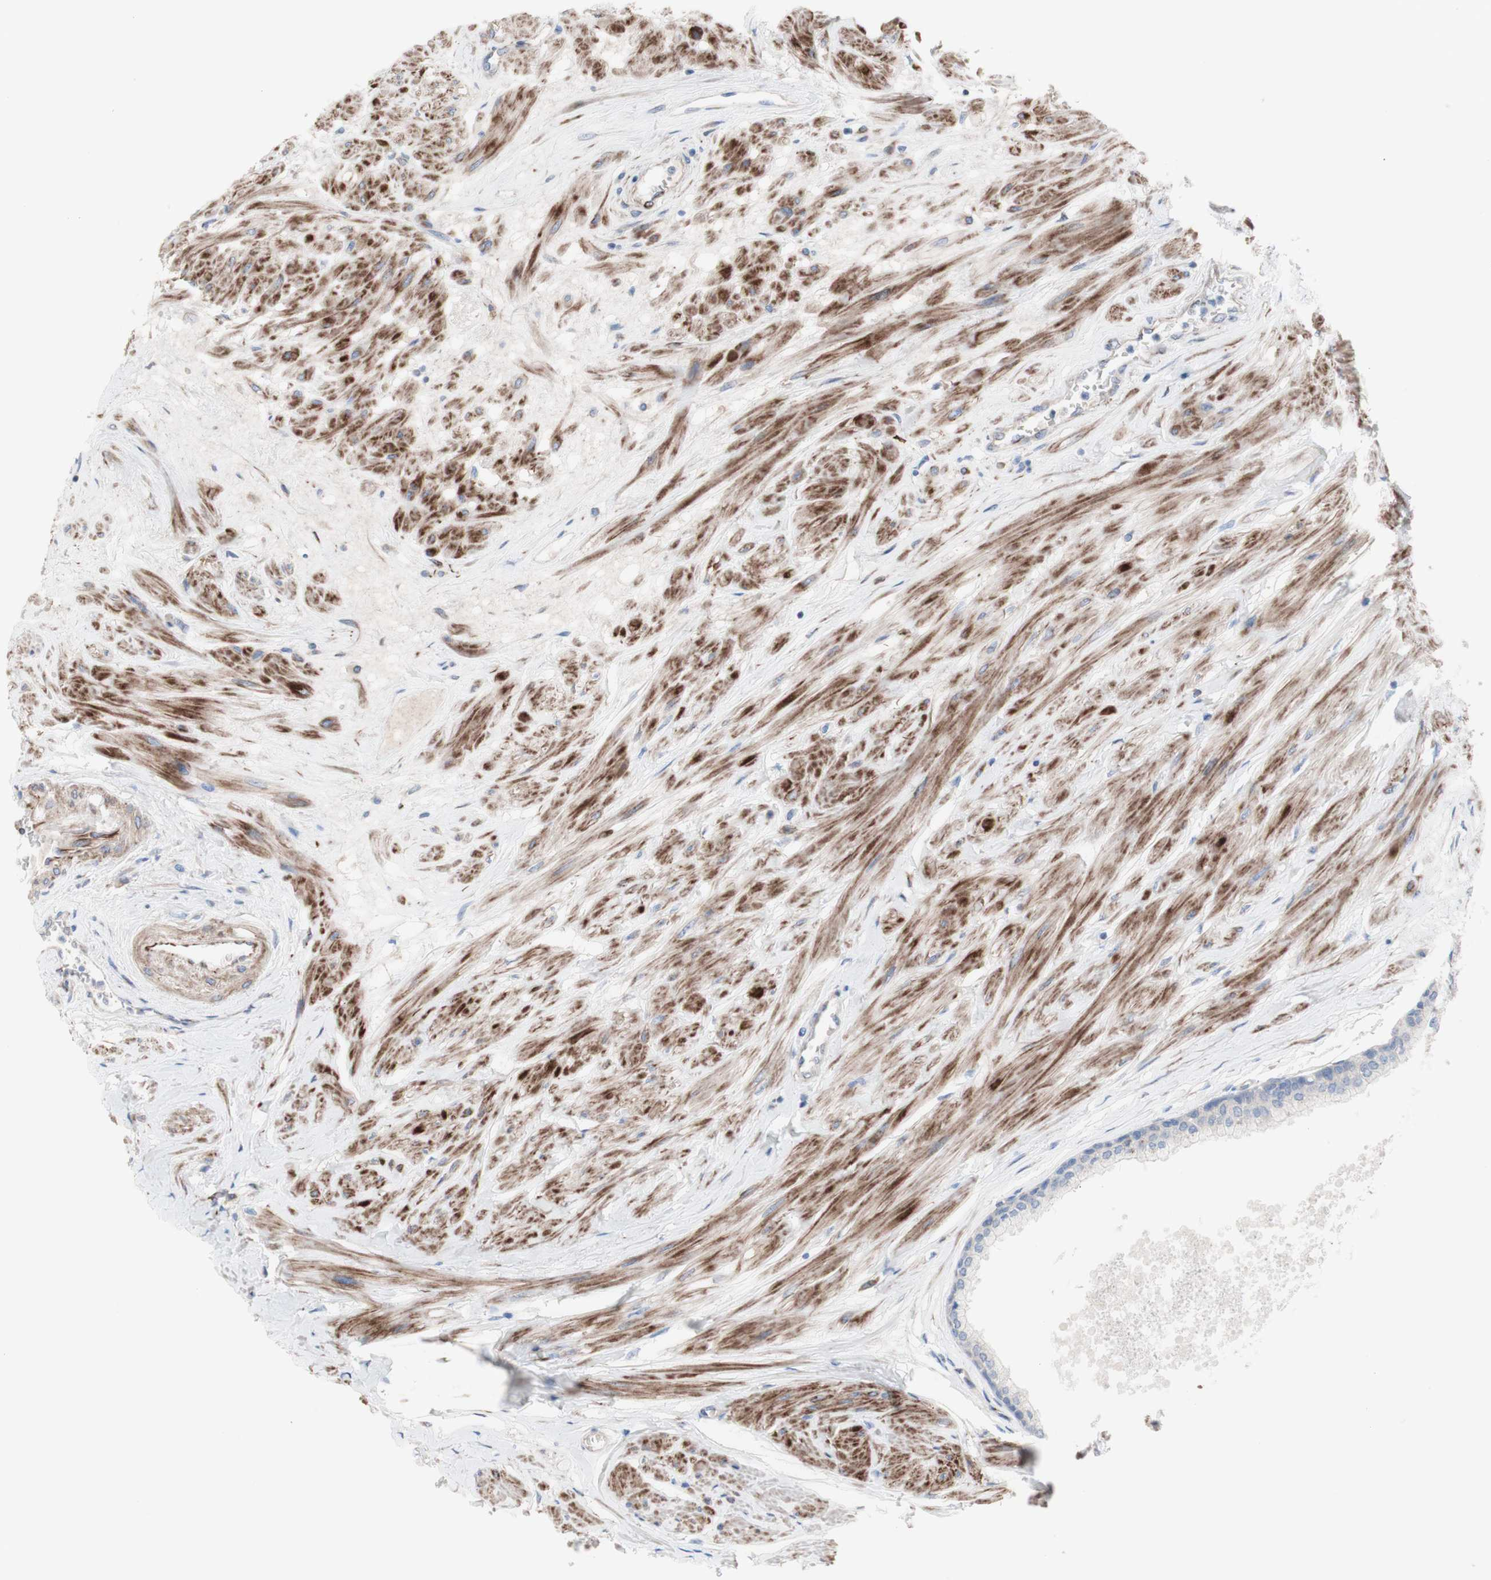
{"staining": {"intensity": "negative", "quantity": "none", "location": "none"}, "tissue": "prostate", "cell_type": "Glandular cells", "image_type": "normal", "snomed": [{"axis": "morphology", "description": "Normal tissue, NOS"}, {"axis": "topography", "description": "Prostate"}, {"axis": "topography", "description": "Seminal veicle"}], "caption": "Immunohistochemical staining of unremarkable prostate demonstrates no significant staining in glandular cells. (DAB (3,3'-diaminobenzidine) immunohistochemistry (IHC) with hematoxylin counter stain).", "gene": "AGPAT5", "patient": {"sex": "male", "age": 60}}